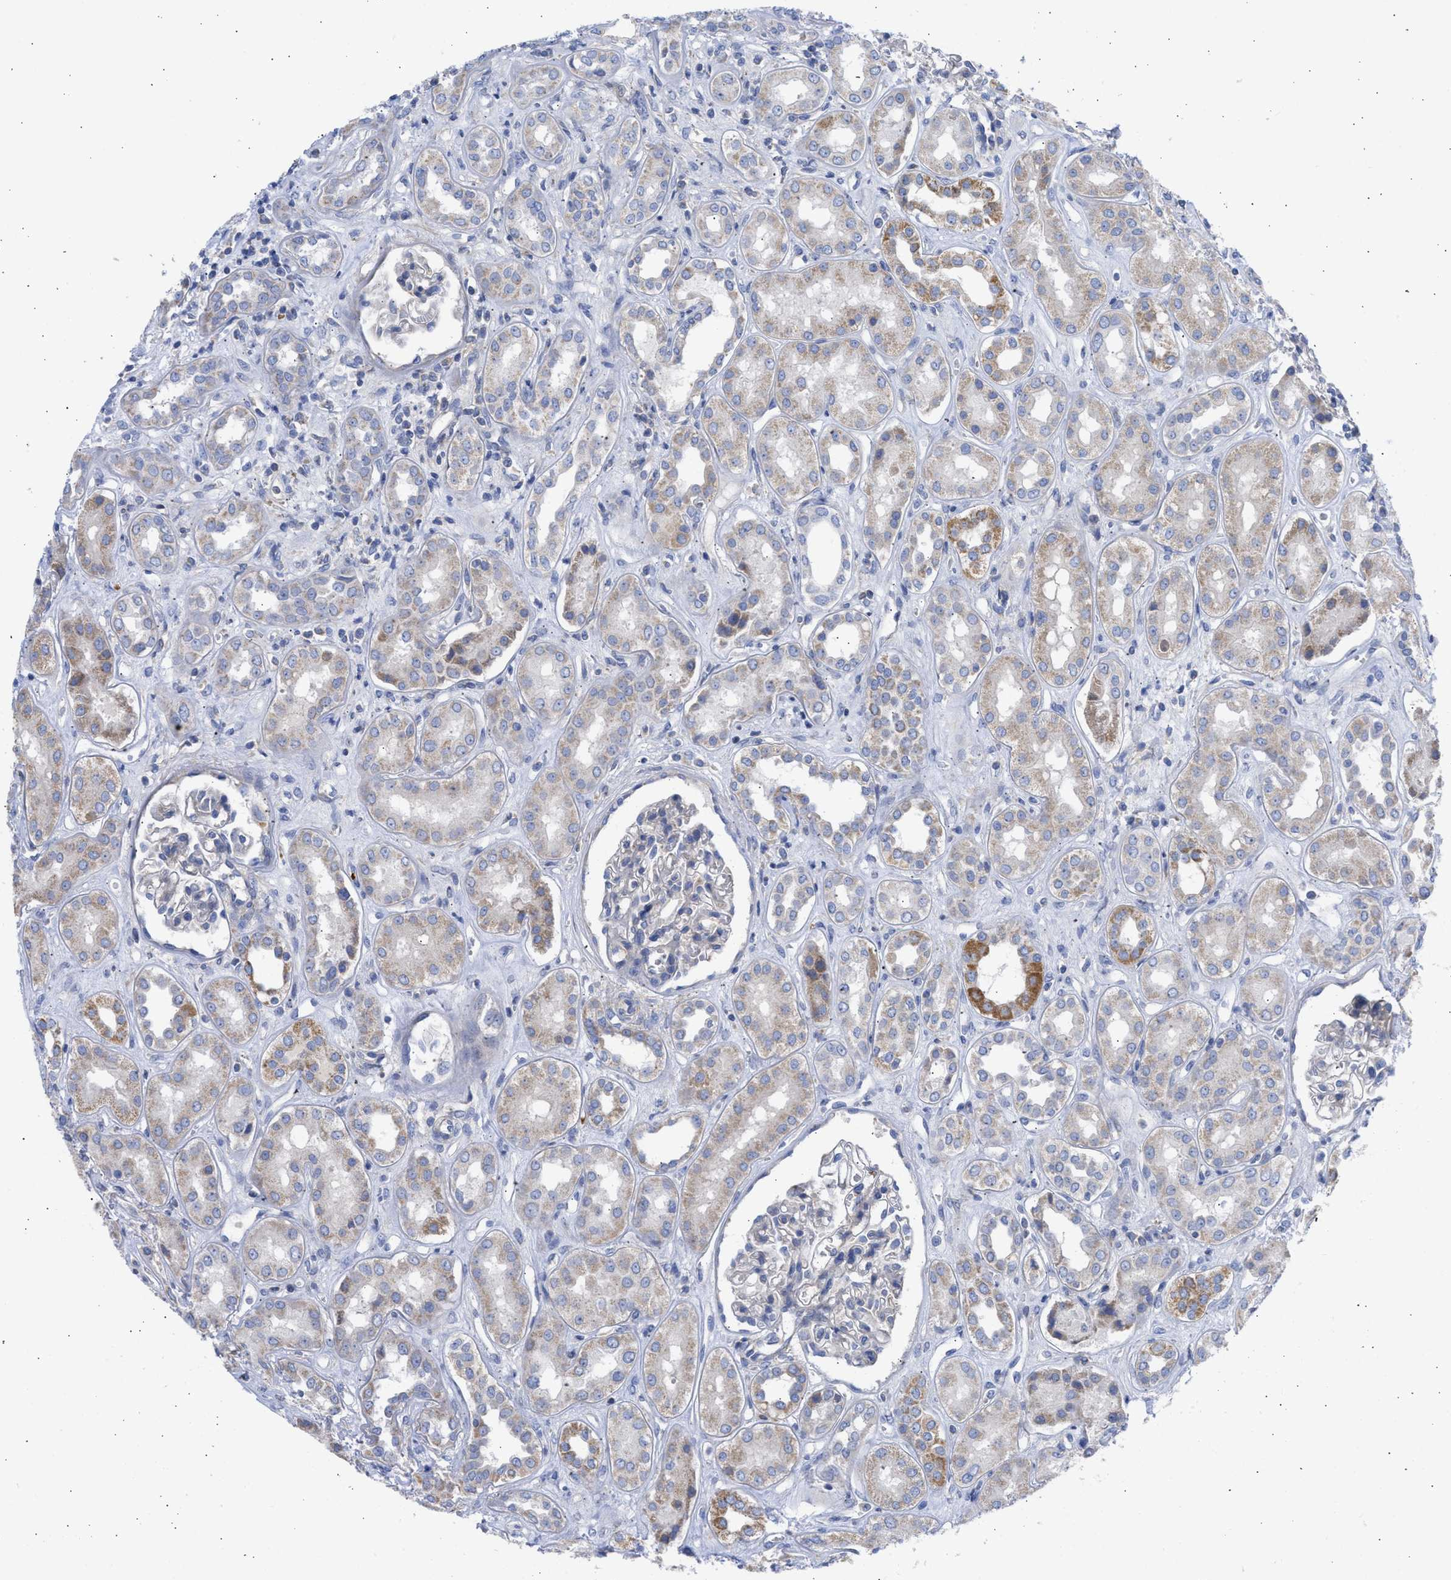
{"staining": {"intensity": "negative", "quantity": "none", "location": "none"}, "tissue": "kidney", "cell_type": "Cells in glomeruli", "image_type": "normal", "snomed": [{"axis": "morphology", "description": "Normal tissue, NOS"}, {"axis": "topography", "description": "Kidney"}], "caption": "DAB immunohistochemical staining of benign kidney reveals no significant expression in cells in glomeruli. (Brightfield microscopy of DAB immunohistochemistry (IHC) at high magnification).", "gene": "BTG3", "patient": {"sex": "male", "age": 59}}